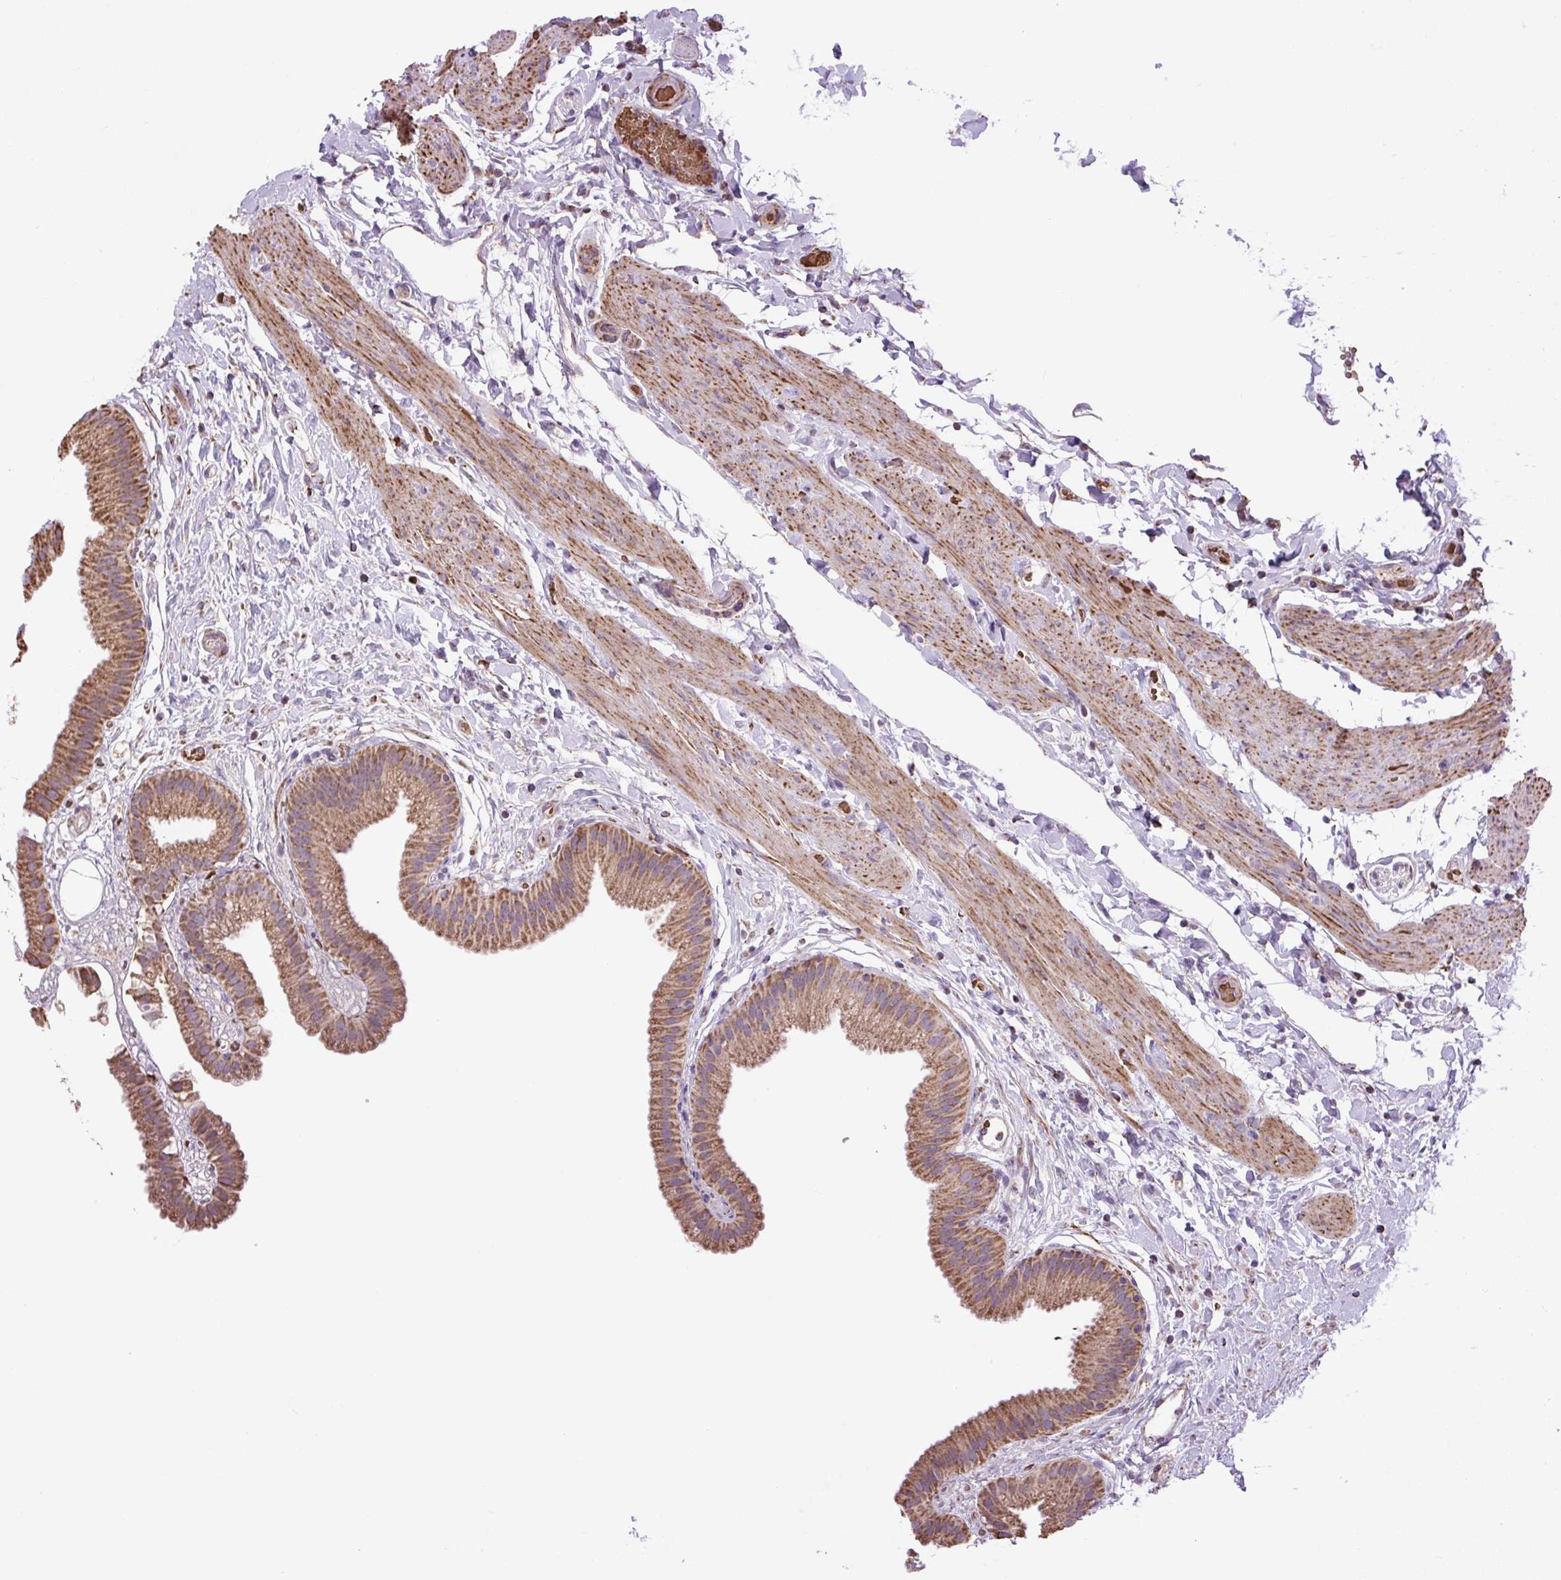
{"staining": {"intensity": "moderate", "quantity": ">75%", "location": "cytoplasmic/membranous"}, "tissue": "gallbladder", "cell_type": "Glandular cells", "image_type": "normal", "snomed": [{"axis": "morphology", "description": "Normal tissue, NOS"}, {"axis": "topography", "description": "Gallbladder"}], "caption": "IHC micrograph of unremarkable gallbladder stained for a protein (brown), which displays medium levels of moderate cytoplasmic/membranous staining in about >75% of glandular cells.", "gene": "PLCG1", "patient": {"sex": "female", "age": 63}}